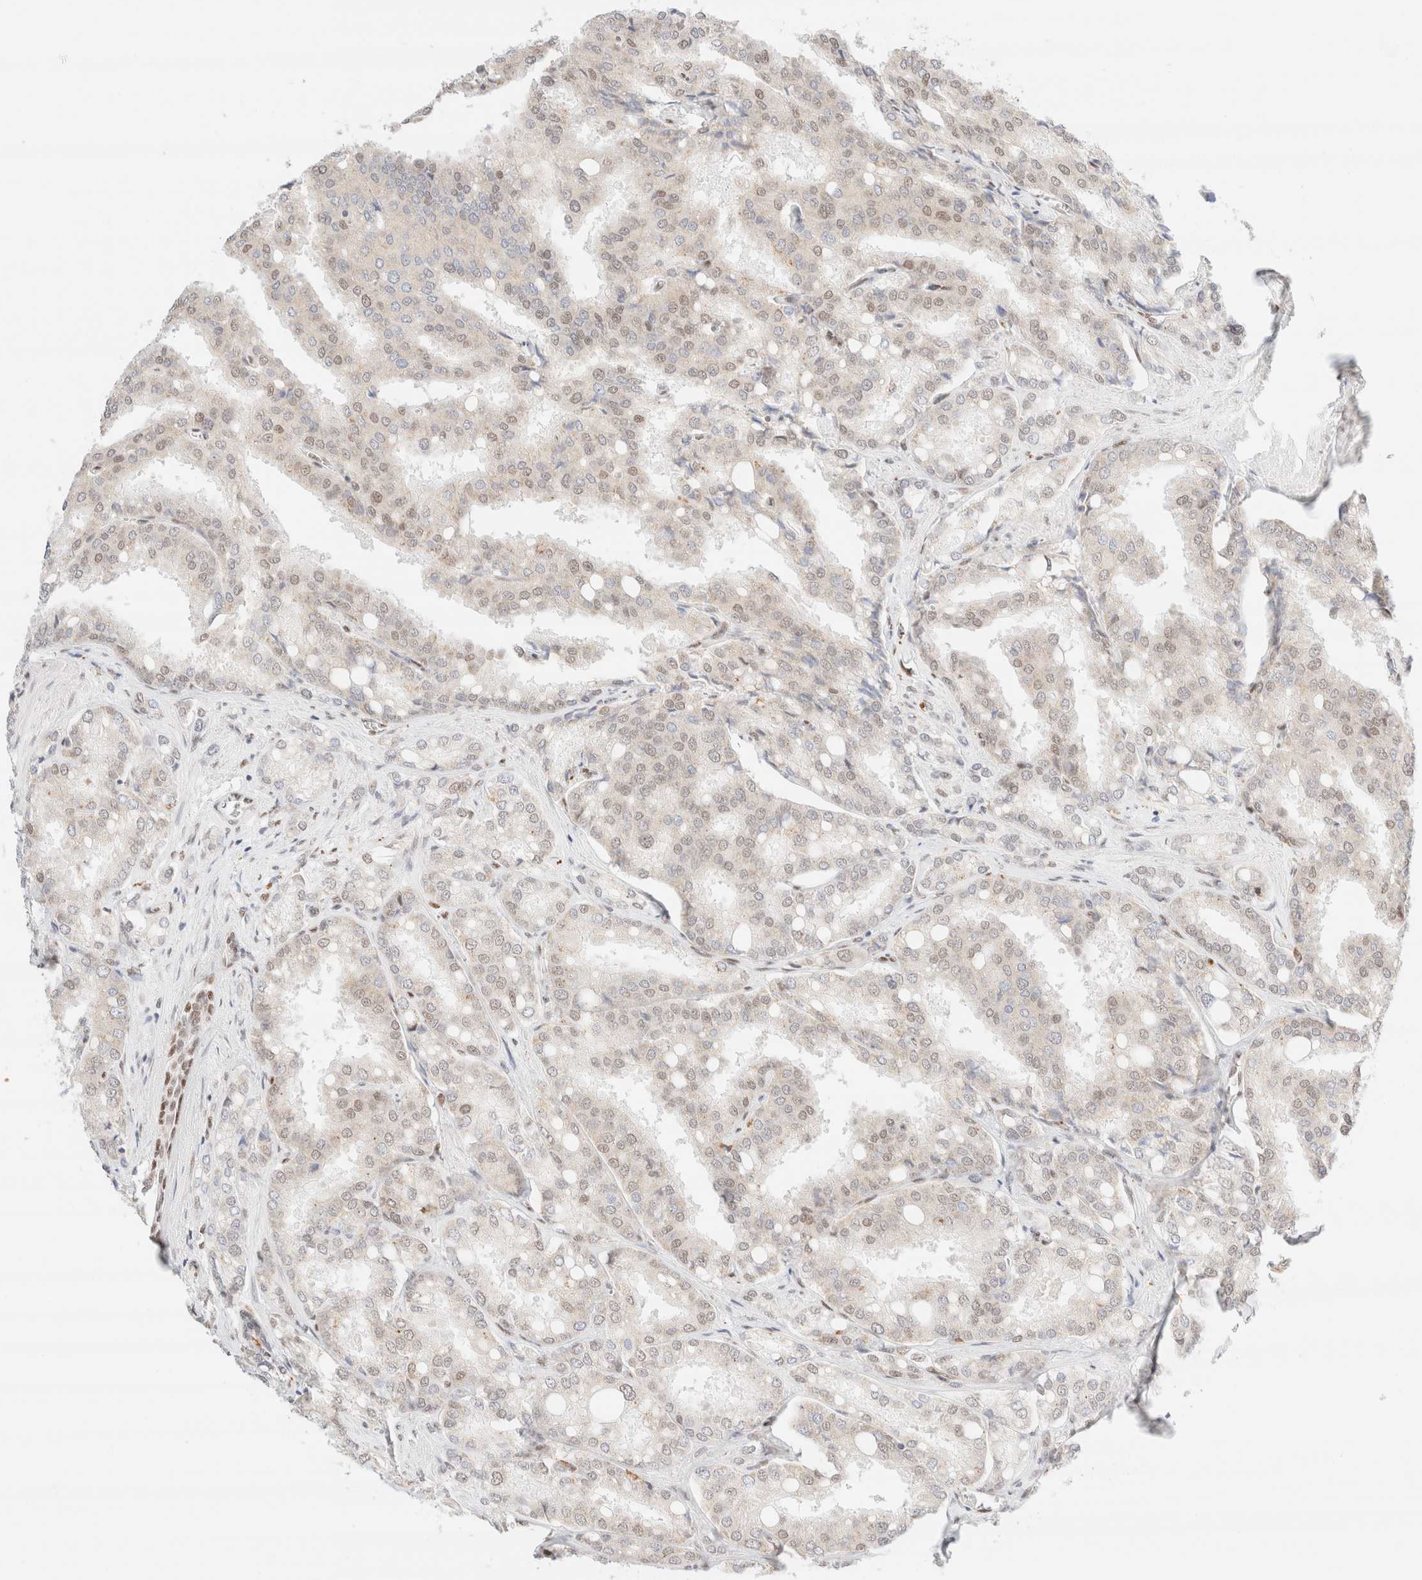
{"staining": {"intensity": "weak", "quantity": "25%-75%", "location": "nuclear"}, "tissue": "prostate cancer", "cell_type": "Tumor cells", "image_type": "cancer", "snomed": [{"axis": "morphology", "description": "Adenocarcinoma, High grade"}, {"axis": "topography", "description": "Prostate"}], "caption": "Immunohistochemical staining of human prostate cancer displays low levels of weak nuclear protein positivity in about 25%-75% of tumor cells.", "gene": "CIC", "patient": {"sex": "male", "age": 50}}